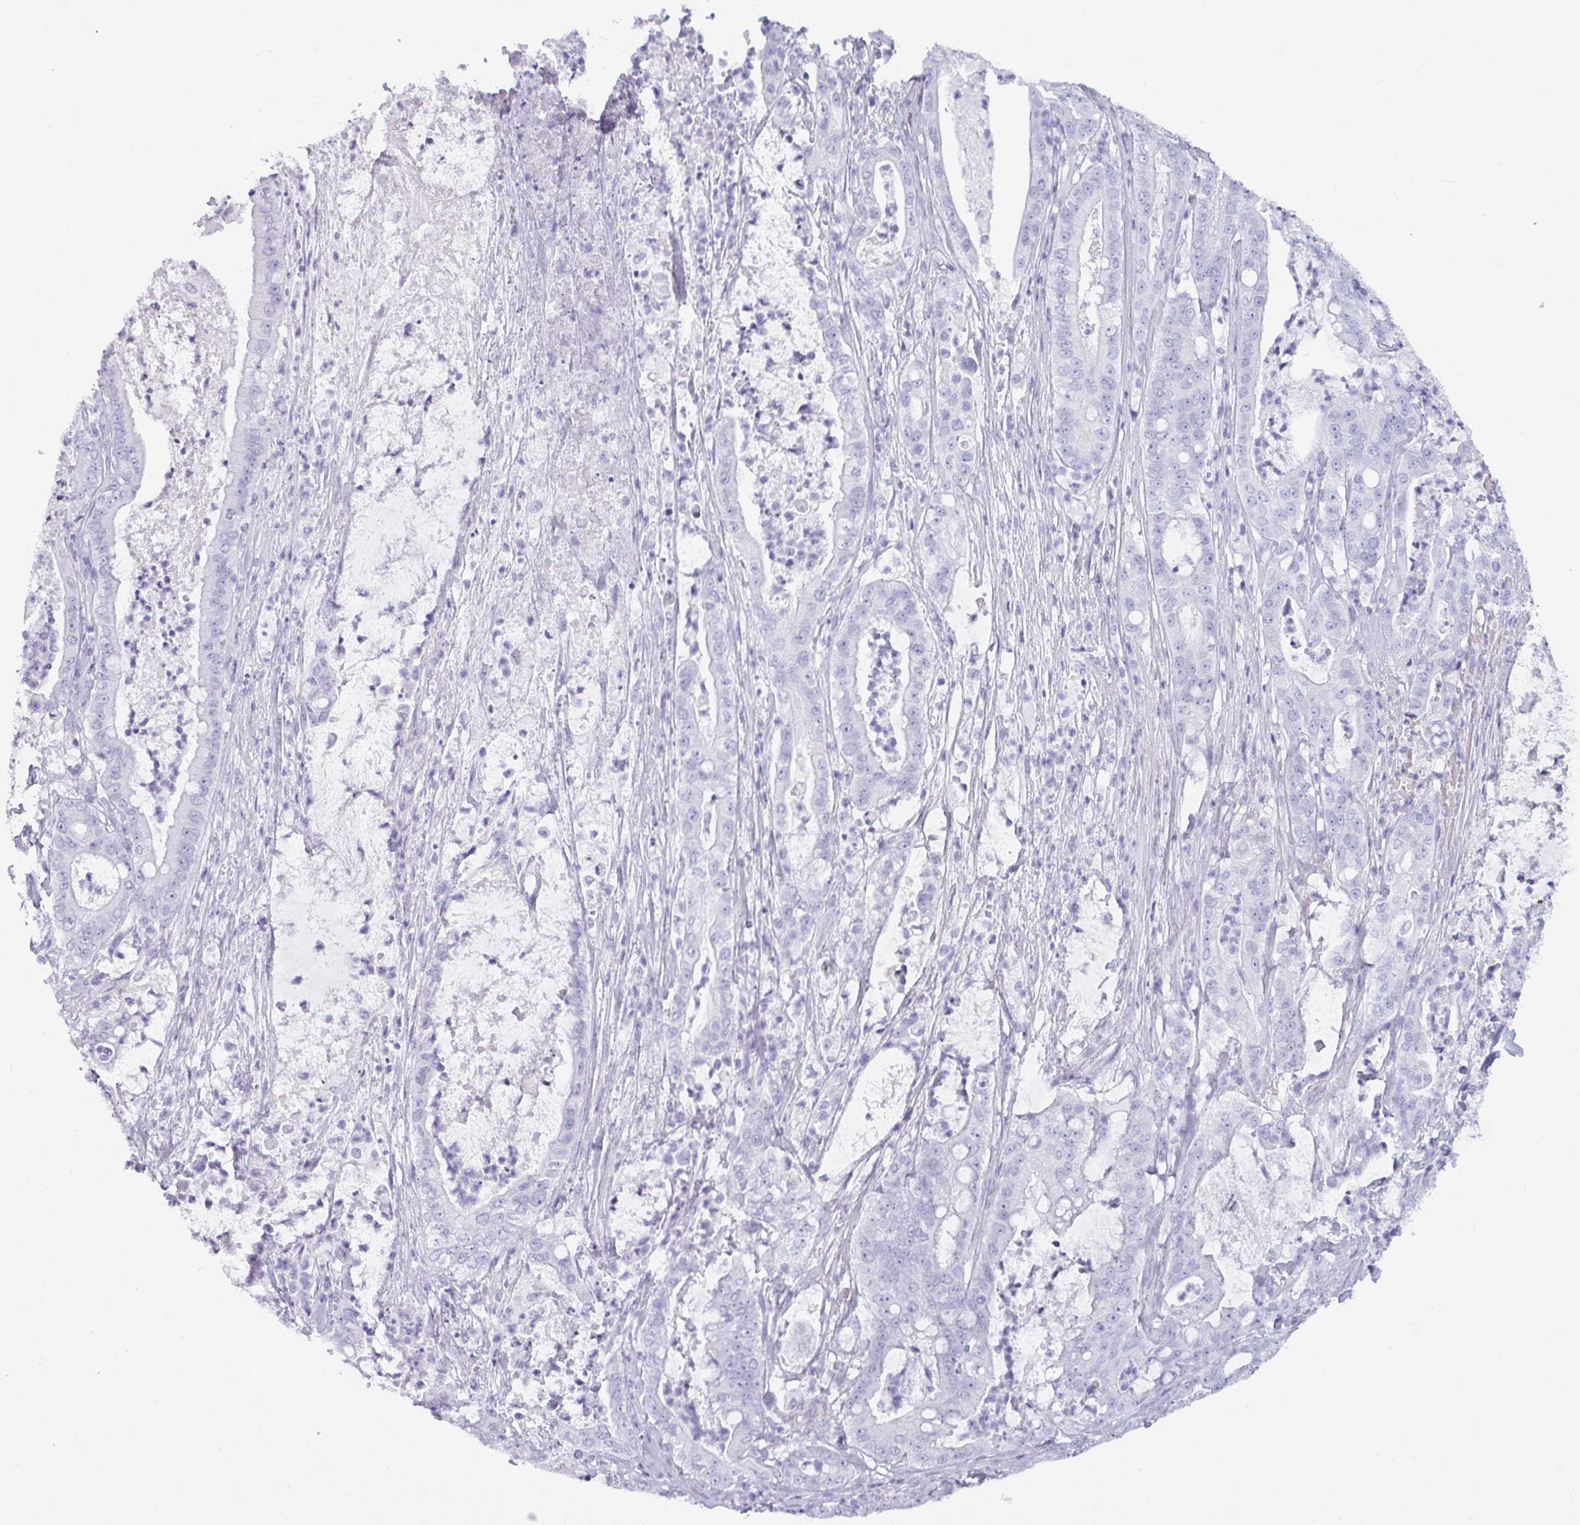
{"staining": {"intensity": "negative", "quantity": "none", "location": "none"}, "tissue": "pancreatic cancer", "cell_type": "Tumor cells", "image_type": "cancer", "snomed": [{"axis": "morphology", "description": "Adenocarcinoma, NOS"}, {"axis": "topography", "description": "Pancreas"}], "caption": "Tumor cells show no significant protein expression in pancreatic cancer.", "gene": "CRYBB2", "patient": {"sex": "male", "age": 71}}